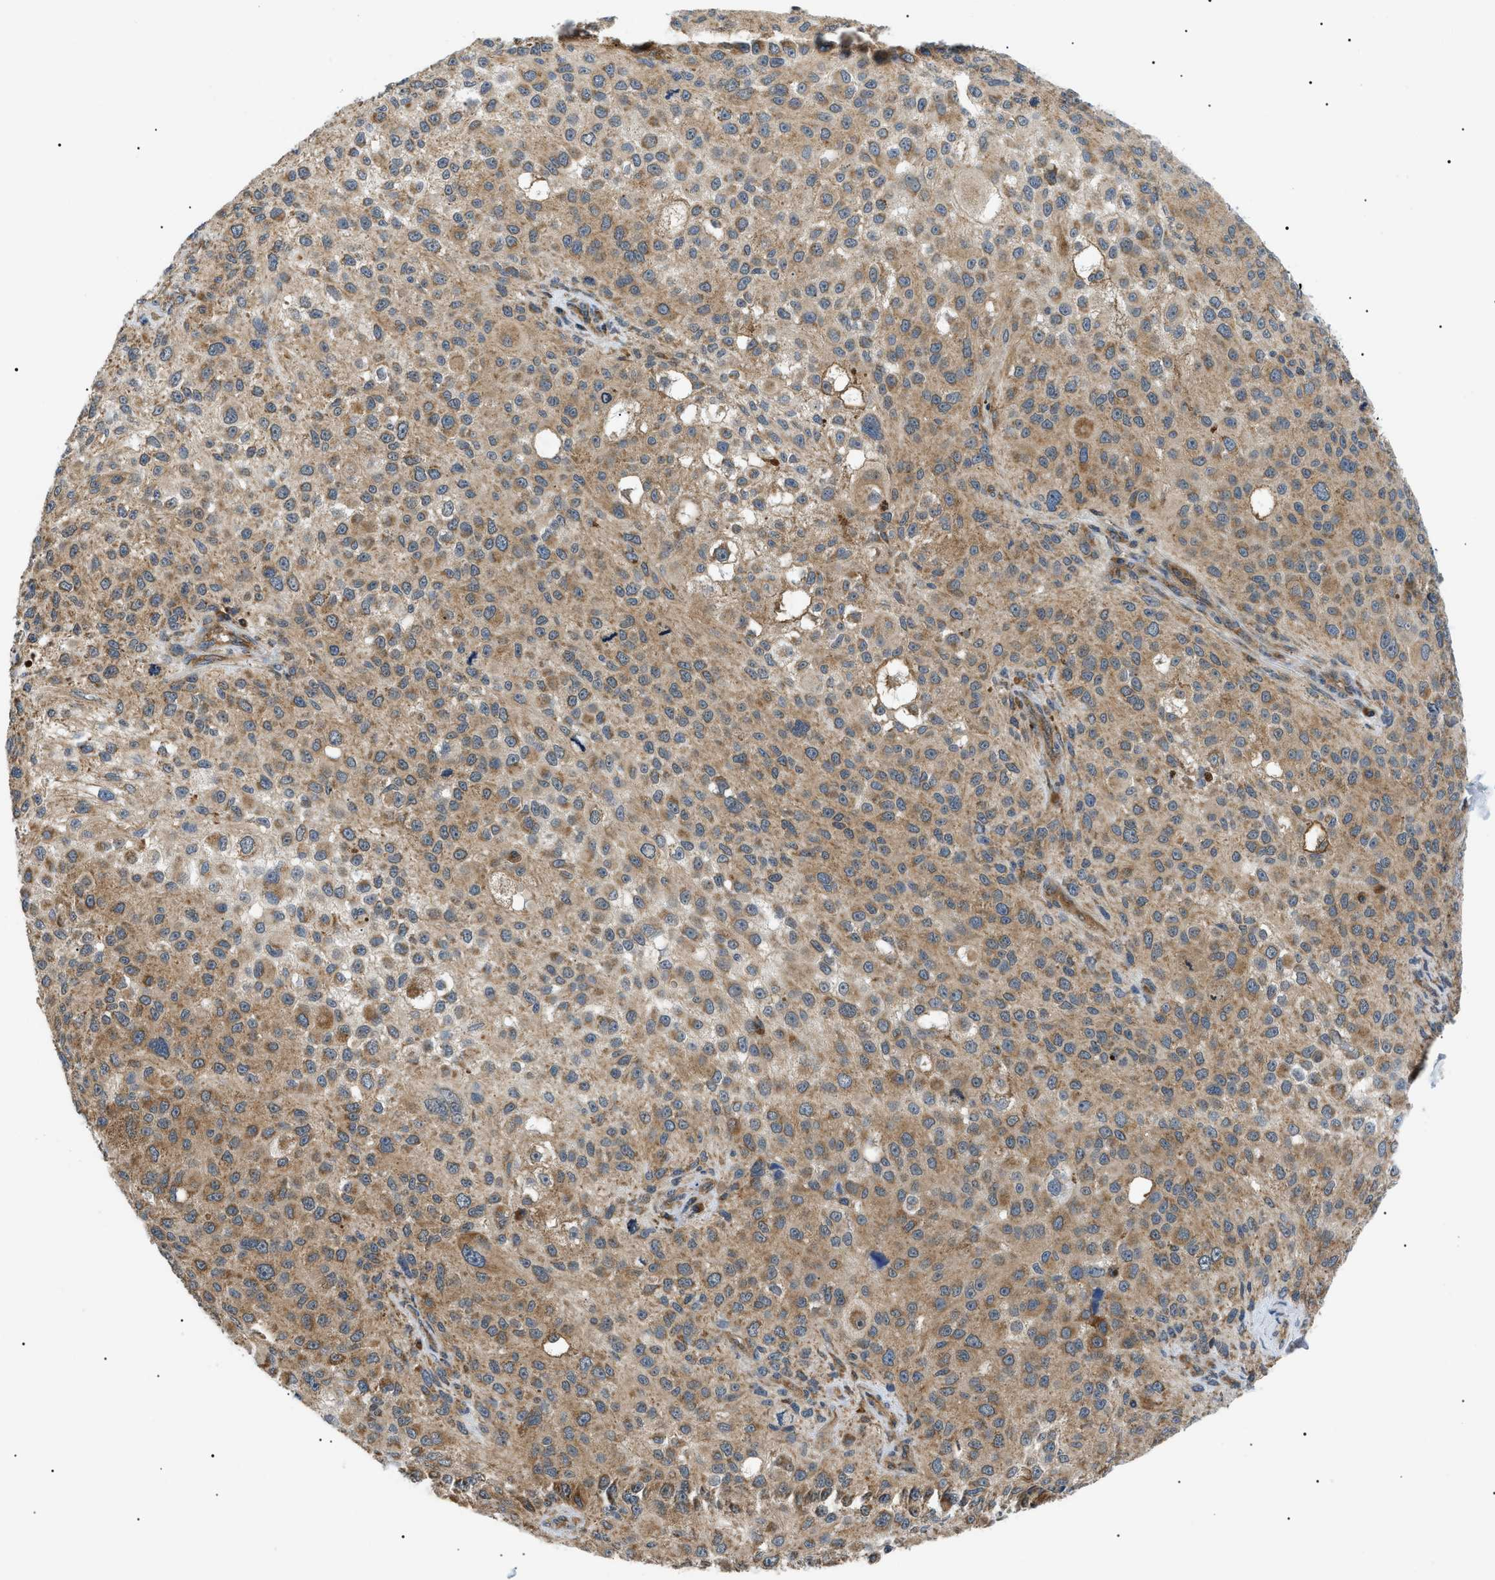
{"staining": {"intensity": "moderate", "quantity": ">75%", "location": "cytoplasmic/membranous"}, "tissue": "melanoma", "cell_type": "Tumor cells", "image_type": "cancer", "snomed": [{"axis": "morphology", "description": "Necrosis, NOS"}, {"axis": "morphology", "description": "Malignant melanoma, NOS"}, {"axis": "topography", "description": "Skin"}], "caption": "Immunohistochemistry (IHC) of human malignant melanoma shows medium levels of moderate cytoplasmic/membranous positivity in about >75% of tumor cells.", "gene": "SRPK1", "patient": {"sex": "female", "age": 87}}